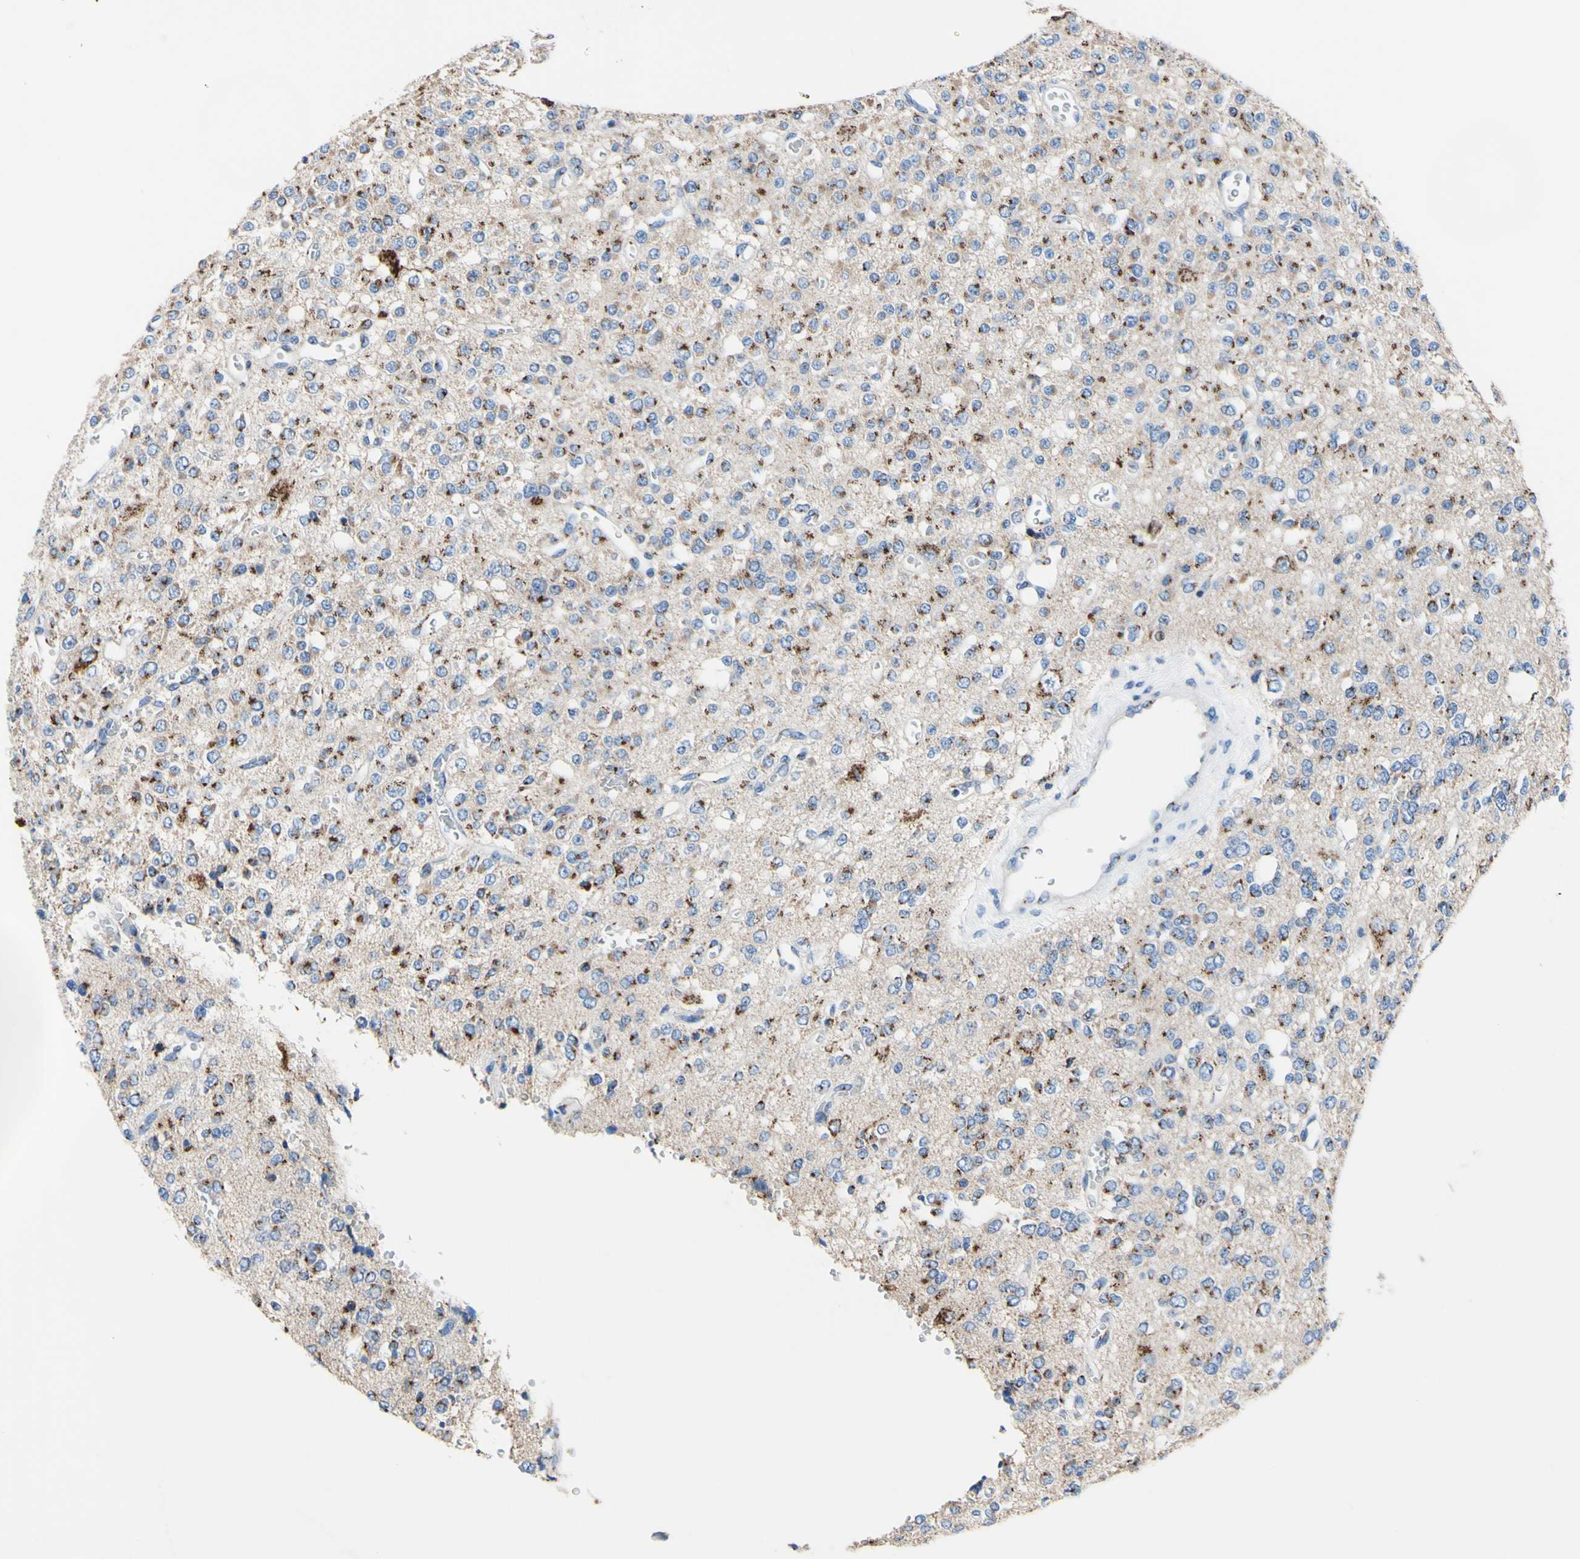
{"staining": {"intensity": "moderate", "quantity": "<25%", "location": "cytoplasmic/membranous"}, "tissue": "glioma", "cell_type": "Tumor cells", "image_type": "cancer", "snomed": [{"axis": "morphology", "description": "Glioma, malignant, Low grade"}, {"axis": "topography", "description": "Brain"}], "caption": "Moderate cytoplasmic/membranous staining is identified in approximately <25% of tumor cells in malignant low-grade glioma.", "gene": "GALNT2", "patient": {"sex": "male", "age": 38}}